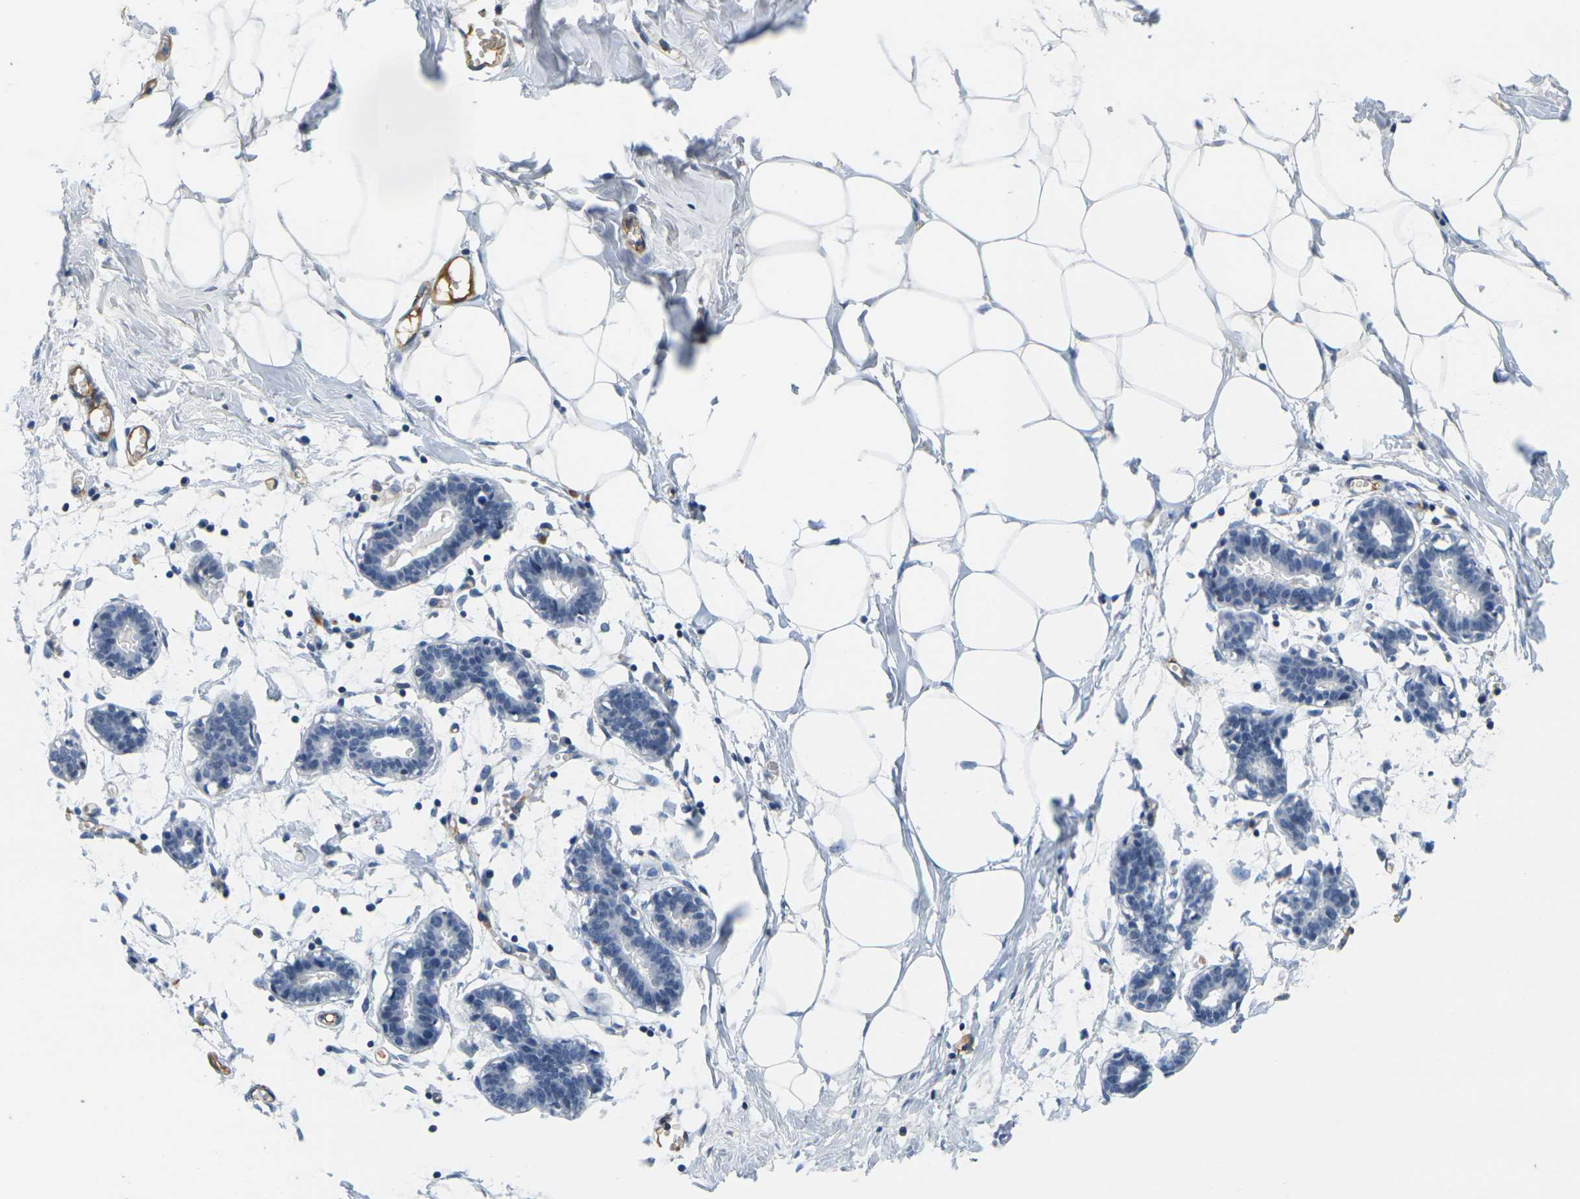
{"staining": {"intensity": "negative", "quantity": "none", "location": "none"}, "tissue": "breast", "cell_type": "Adipocytes", "image_type": "normal", "snomed": [{"axis": "morphology", "description": "Normal tissue, NOS"}, {"axis": "topography", "description": "Breast"}], "caption": "Immunohistochemistry (IHC) histopathology image of unremarkable breast: human breast stained with DAB shows no significant protein staining in adipocytes.", "gene": "OTOF", "patient": {"sex": "female", "age": 27}}